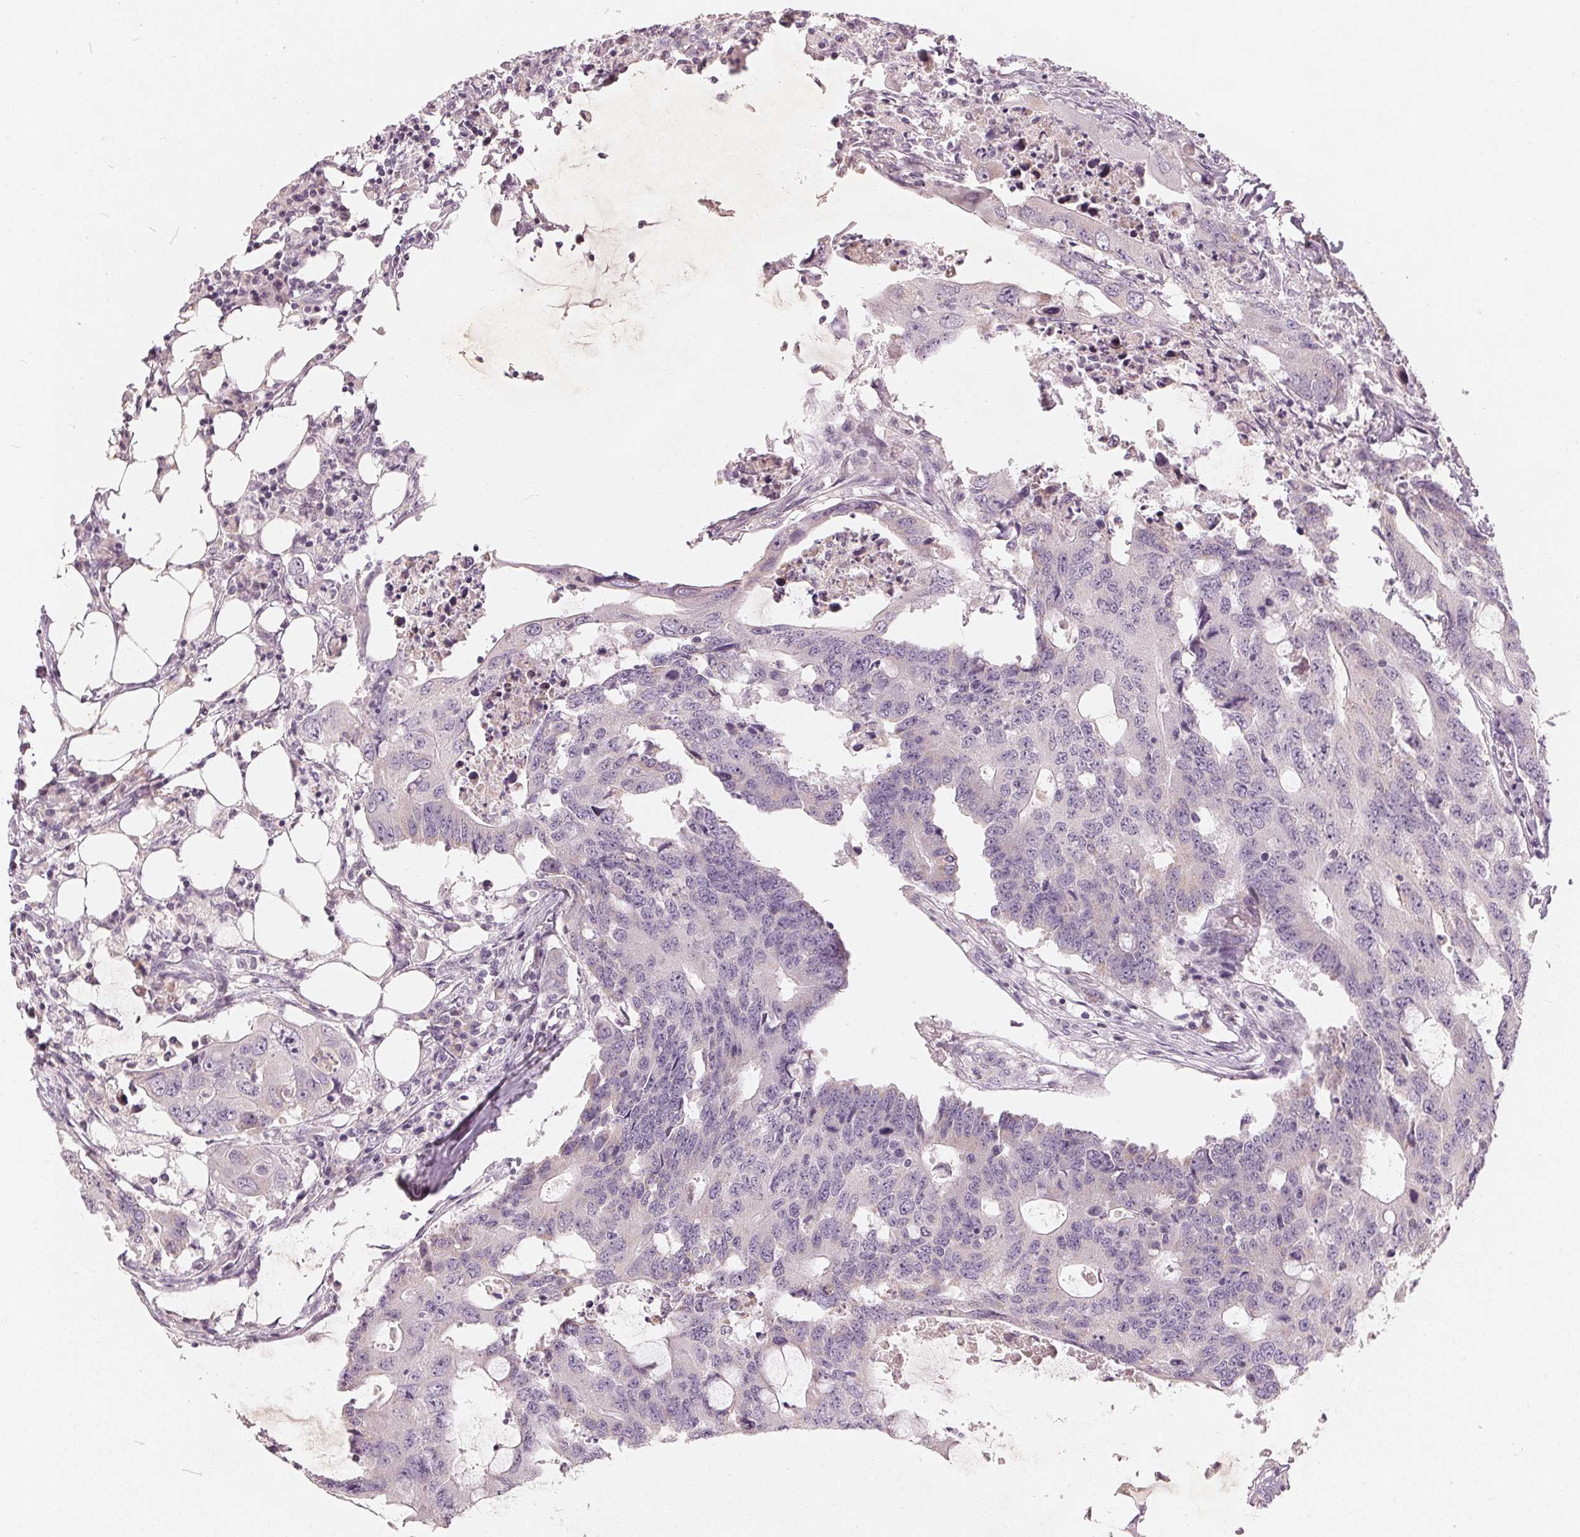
{"staining": {"intensity": "negative", "quantity": "none", "location": "none"}, "tissue": "colorectal cancer", "cell_type": "Tumor cells", "image_type": "cancer", "snomed": [{"axis": "morphology", "description": "Adenocarcinoma, NOS"}, {"axis": "topography", "description": "Colon"}], "caption": "Immunohistochemistry of colorectal cancer (adenocarcinoma) shows no expression in tumor cells.", "gene": "TRIM60", "patient": {"sex": "male", "age": 71}}